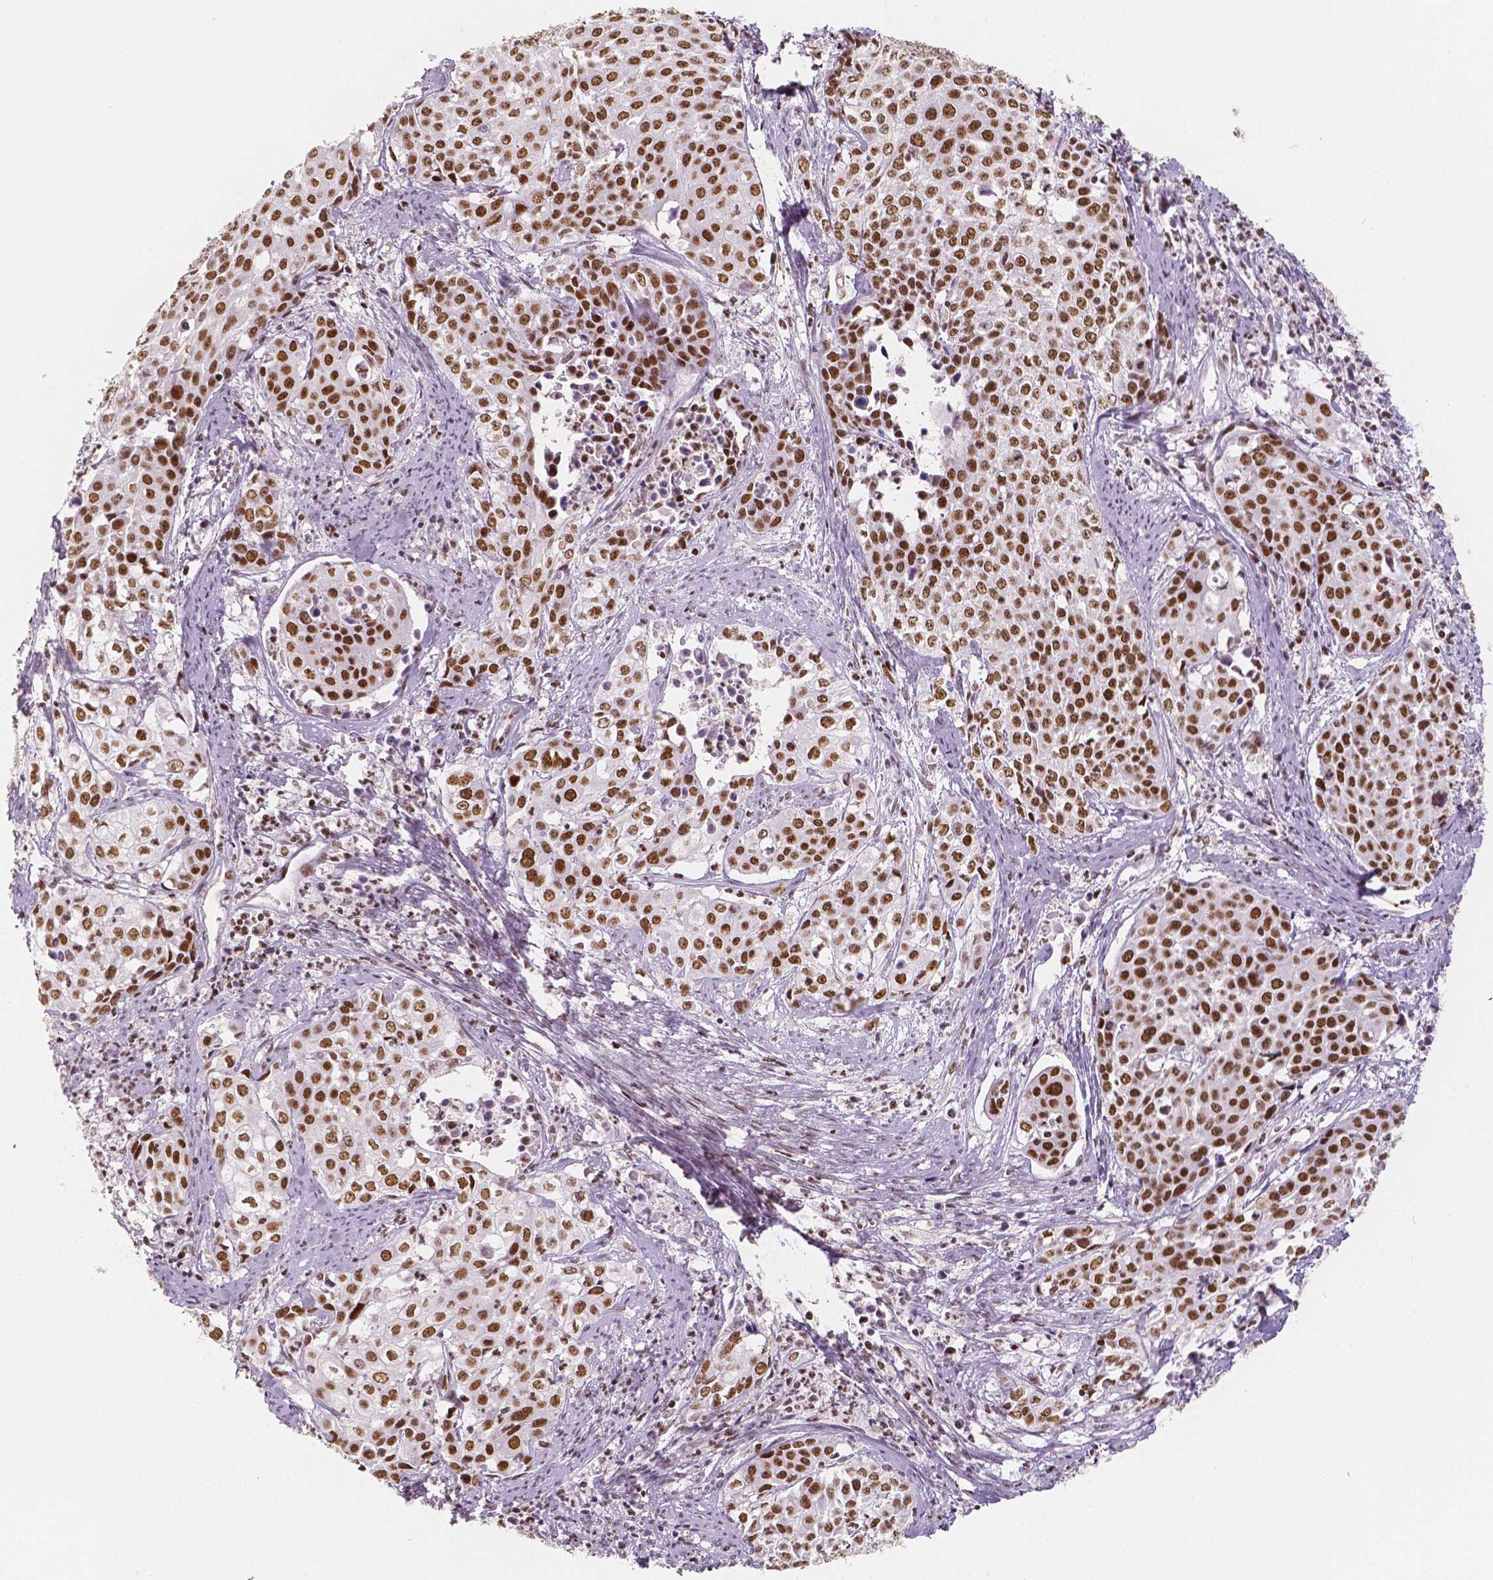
{"staining": {"intensity": "strong", "quantity": ">75%", "location": "nuclear"}, "tissue": "cervical cancer", "cell_type": "Tumor cells", "image_type": "cancer", "snomed": [{"axis": "morphology", "description": "Squamous cell carcinoma, NOS"}, {"axis": "topography", "description": "Cervix"}], "caption": "Immunohistochemical staining of human cervical squamous cell carcinoma displays high levels of strong nuclear staining in about >75% of tumor cells.", "gene": "HDAC1", "patient": {"sex": "female", "age": 39}}